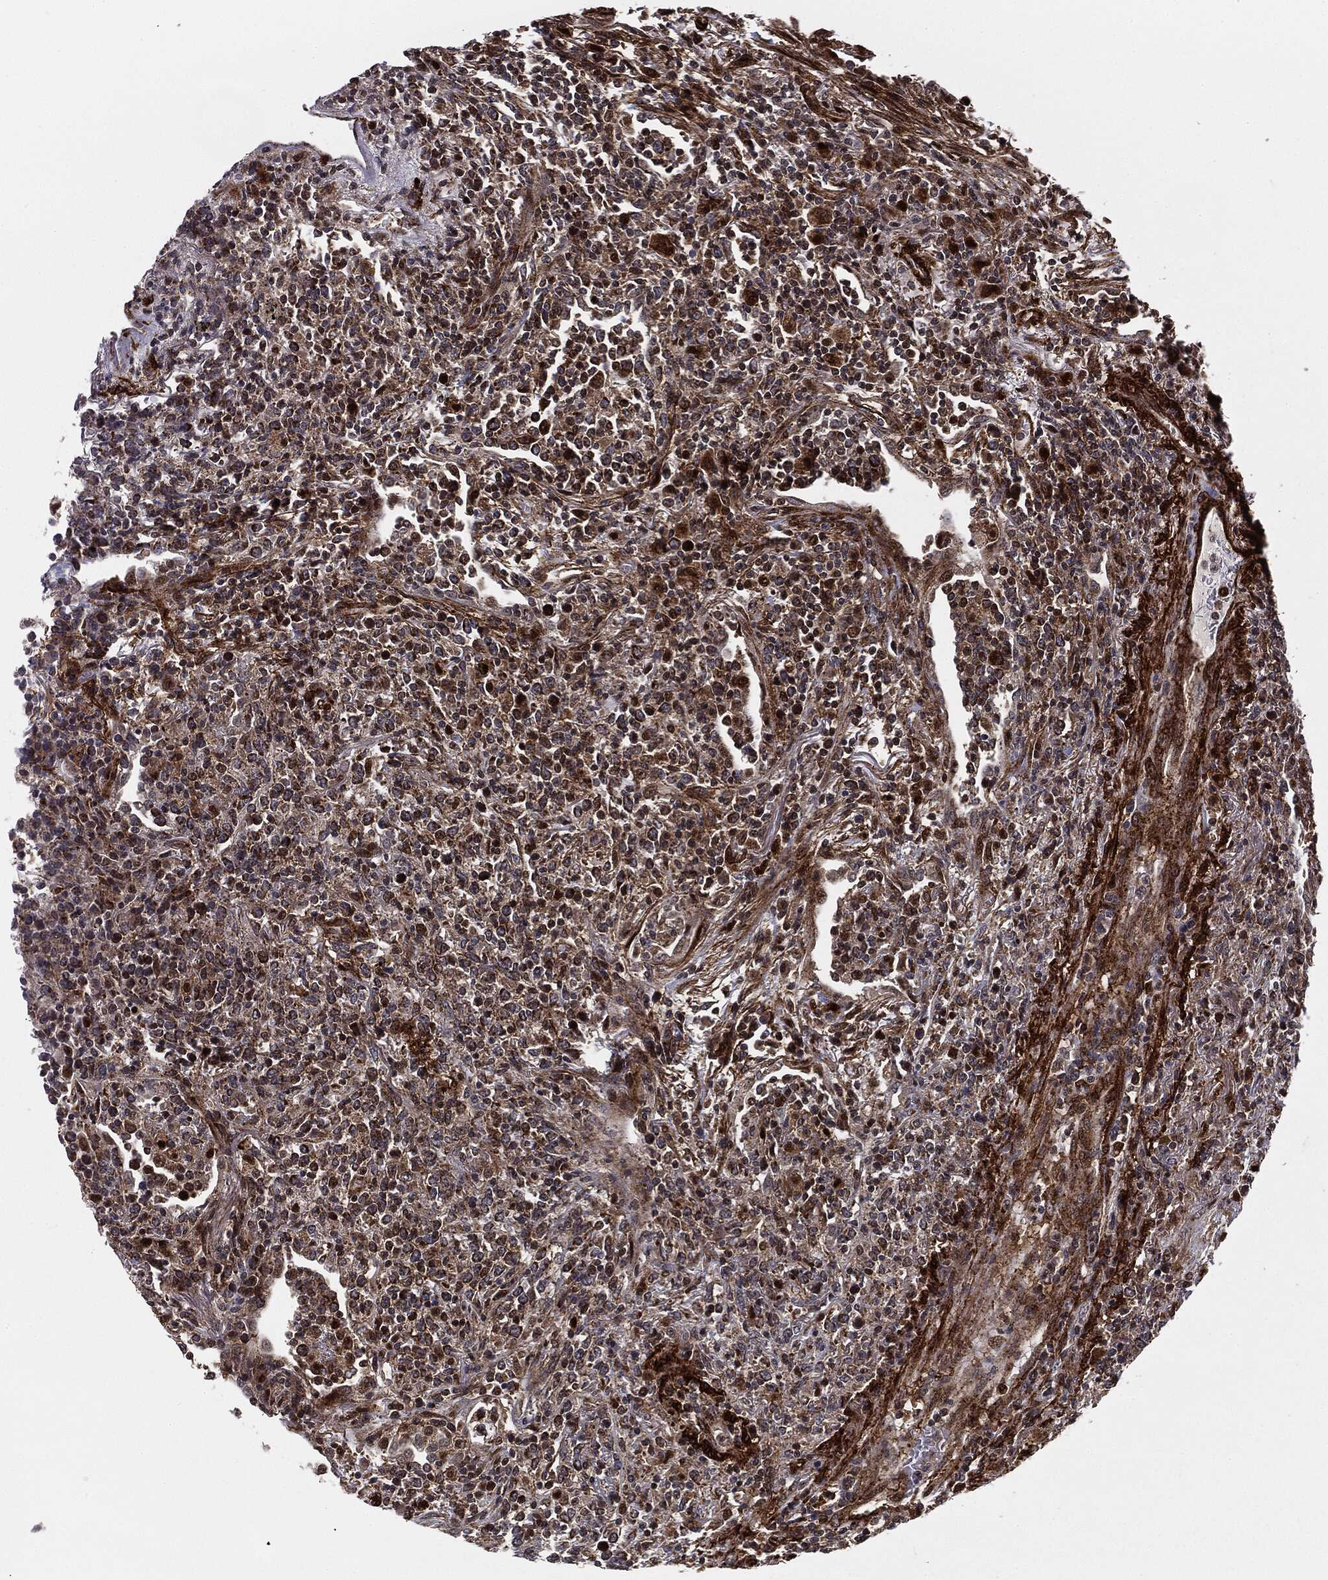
{"staining": {"intensity": "moderate", "quantity": "<25%", "location": "cytoplasmic/membranous,nuclear"}, "tissue": "lymphoma", "cell_type": "Tumor cells", "image_type": "cancer", "snomed": [{"axis": "morphology", "description": "Malignant lymphoma, non-Hodgkin's type, High grade"}, {"axis": "topography", "description": "Lung"}], "caption": "Immunohistochemical staining of malignant lymphoma, non-Hodgkin's type (high-grade) exhibits low levels of moderate cytoplasmic/membranous and nuclear protein expression in approximately <25% of tumor cells.", "gene": "PTEN", "patient": {"sex": "male", "age": 79}}